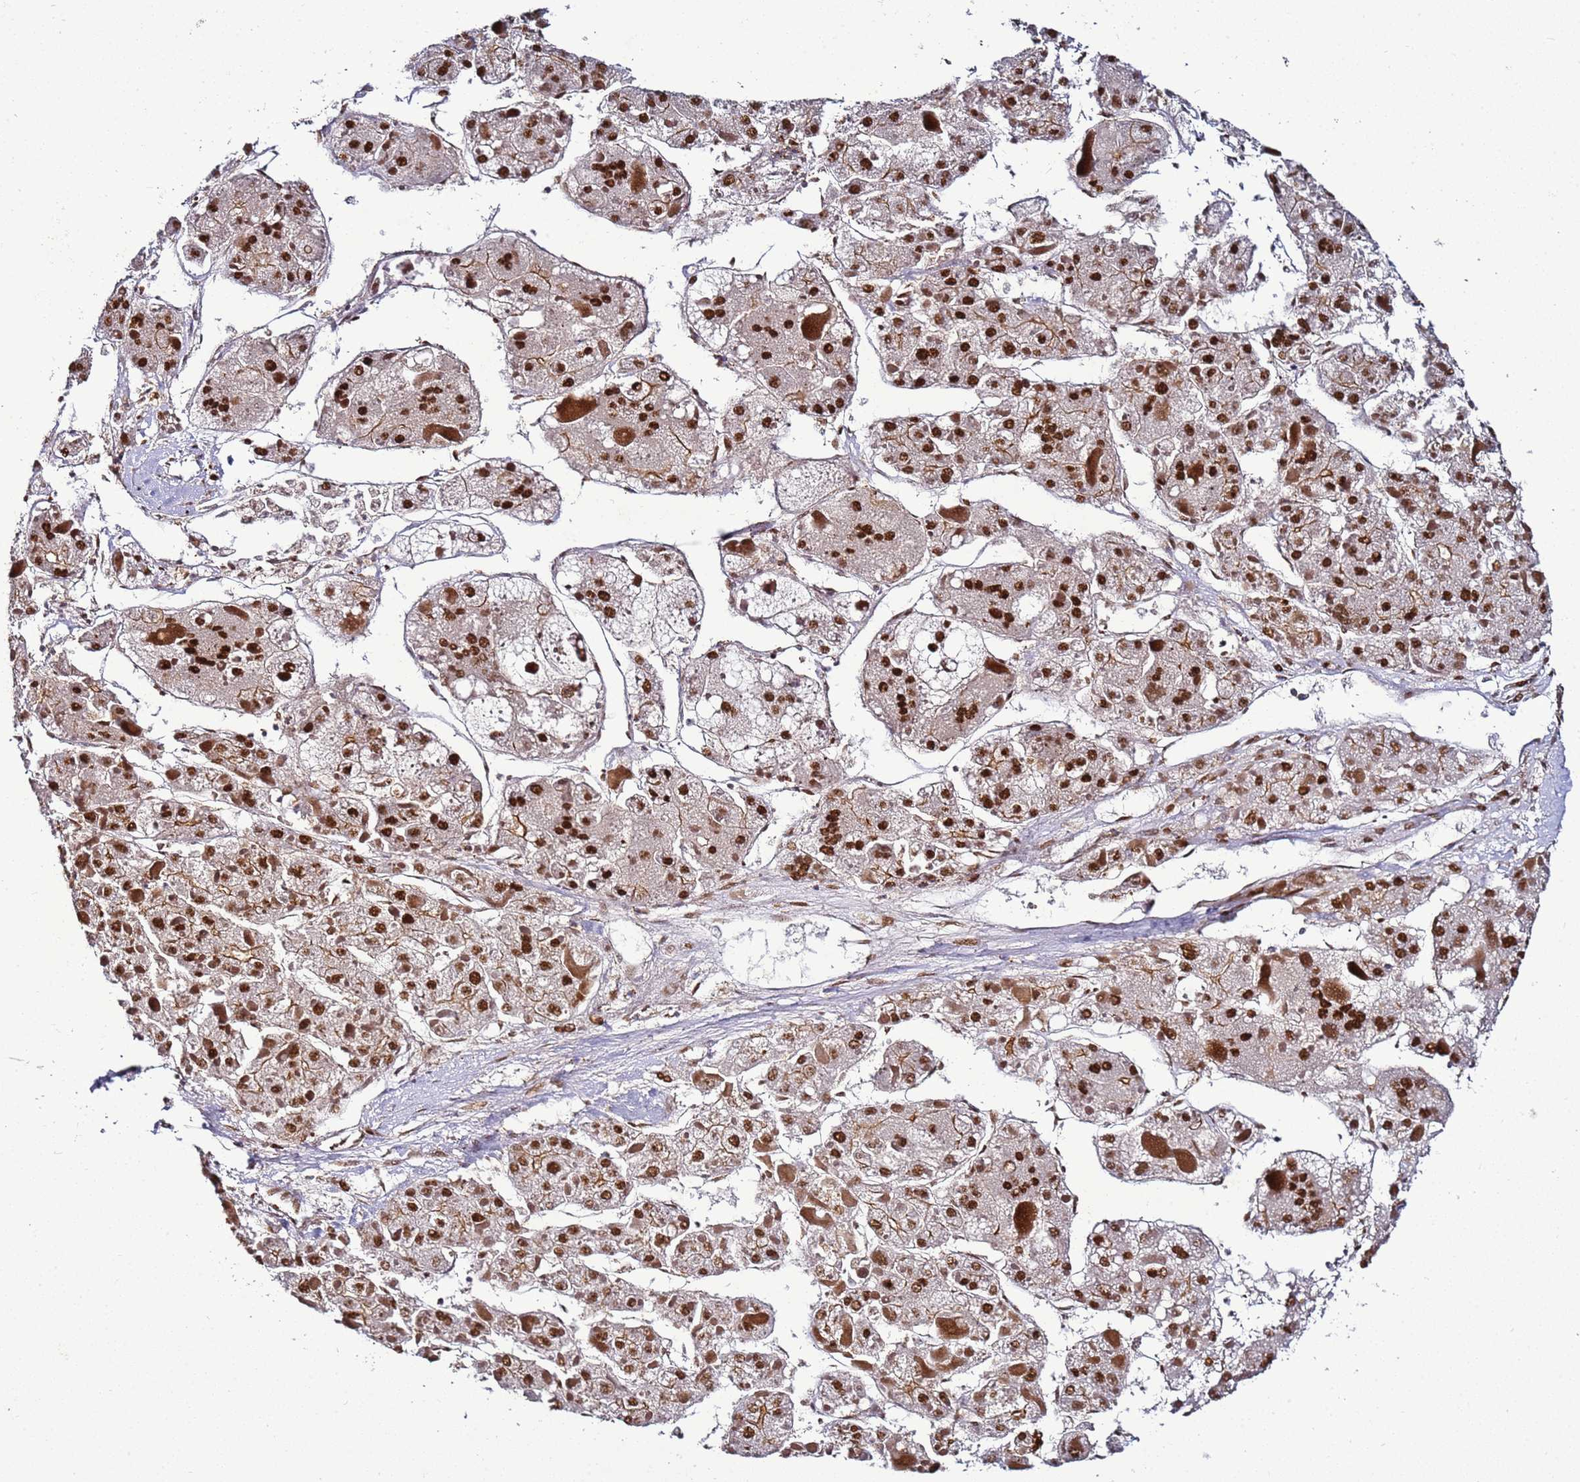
{"staining": {"intensity": "strong", "quantity": ">75%", "location": "nuclear"}, "tissue": "liver cancer", "cell_type": "Tumor cells", "image_type": "cancer", "snomed": [{"axis": "morphology", "description": "Carcinoma, Hepatocellular, NOS"}, {"axis": "topography", "description": "Liver"}], "caption": "Immunohistochemical staining of liver cancer demonstrates high levels of strong nuclear positivity in about >75% of tumor cells.", "gene": "PSMA7", "patient": {"sex": "female", "age": 73}}